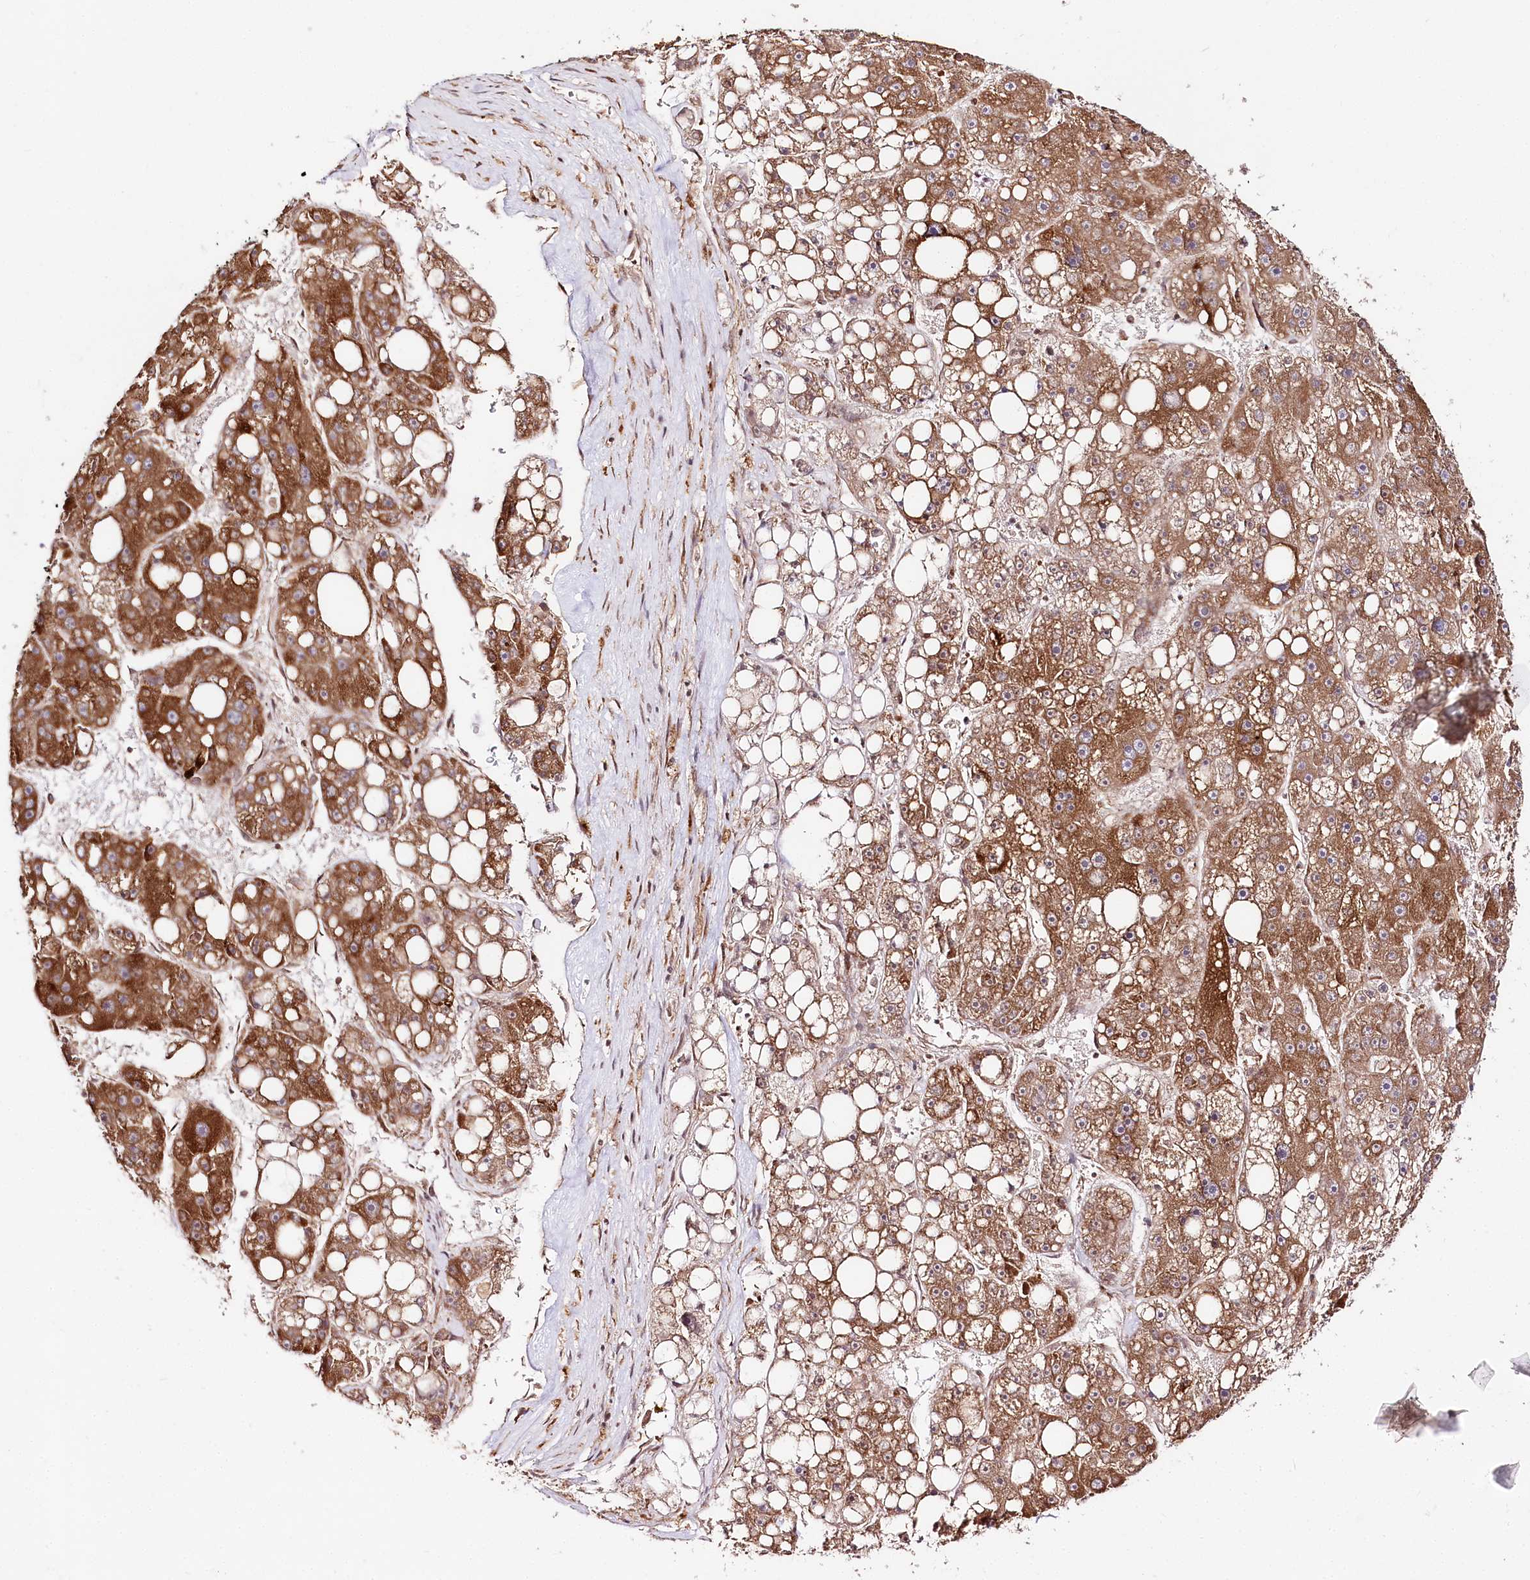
{"staining": {"intensity": "moderate", "quantity": ">75%", "location": "cytoplasmic/membranous"}, "tissue": "liver cancer", "cell_type": "Tumor cells", "image_type": "cancer", "snomed": [{"axis": "morphology", "description": "Carcinoma, Hepatocellular, NOS"}, {"axis": "topography", "description": "Liver"}], "caption": "Liver cancer stained with a protein marker displays moderate staining in tumor cells.", "gene": "ENSG00000144785", "patient": {"sex": "female", "age": 61}}